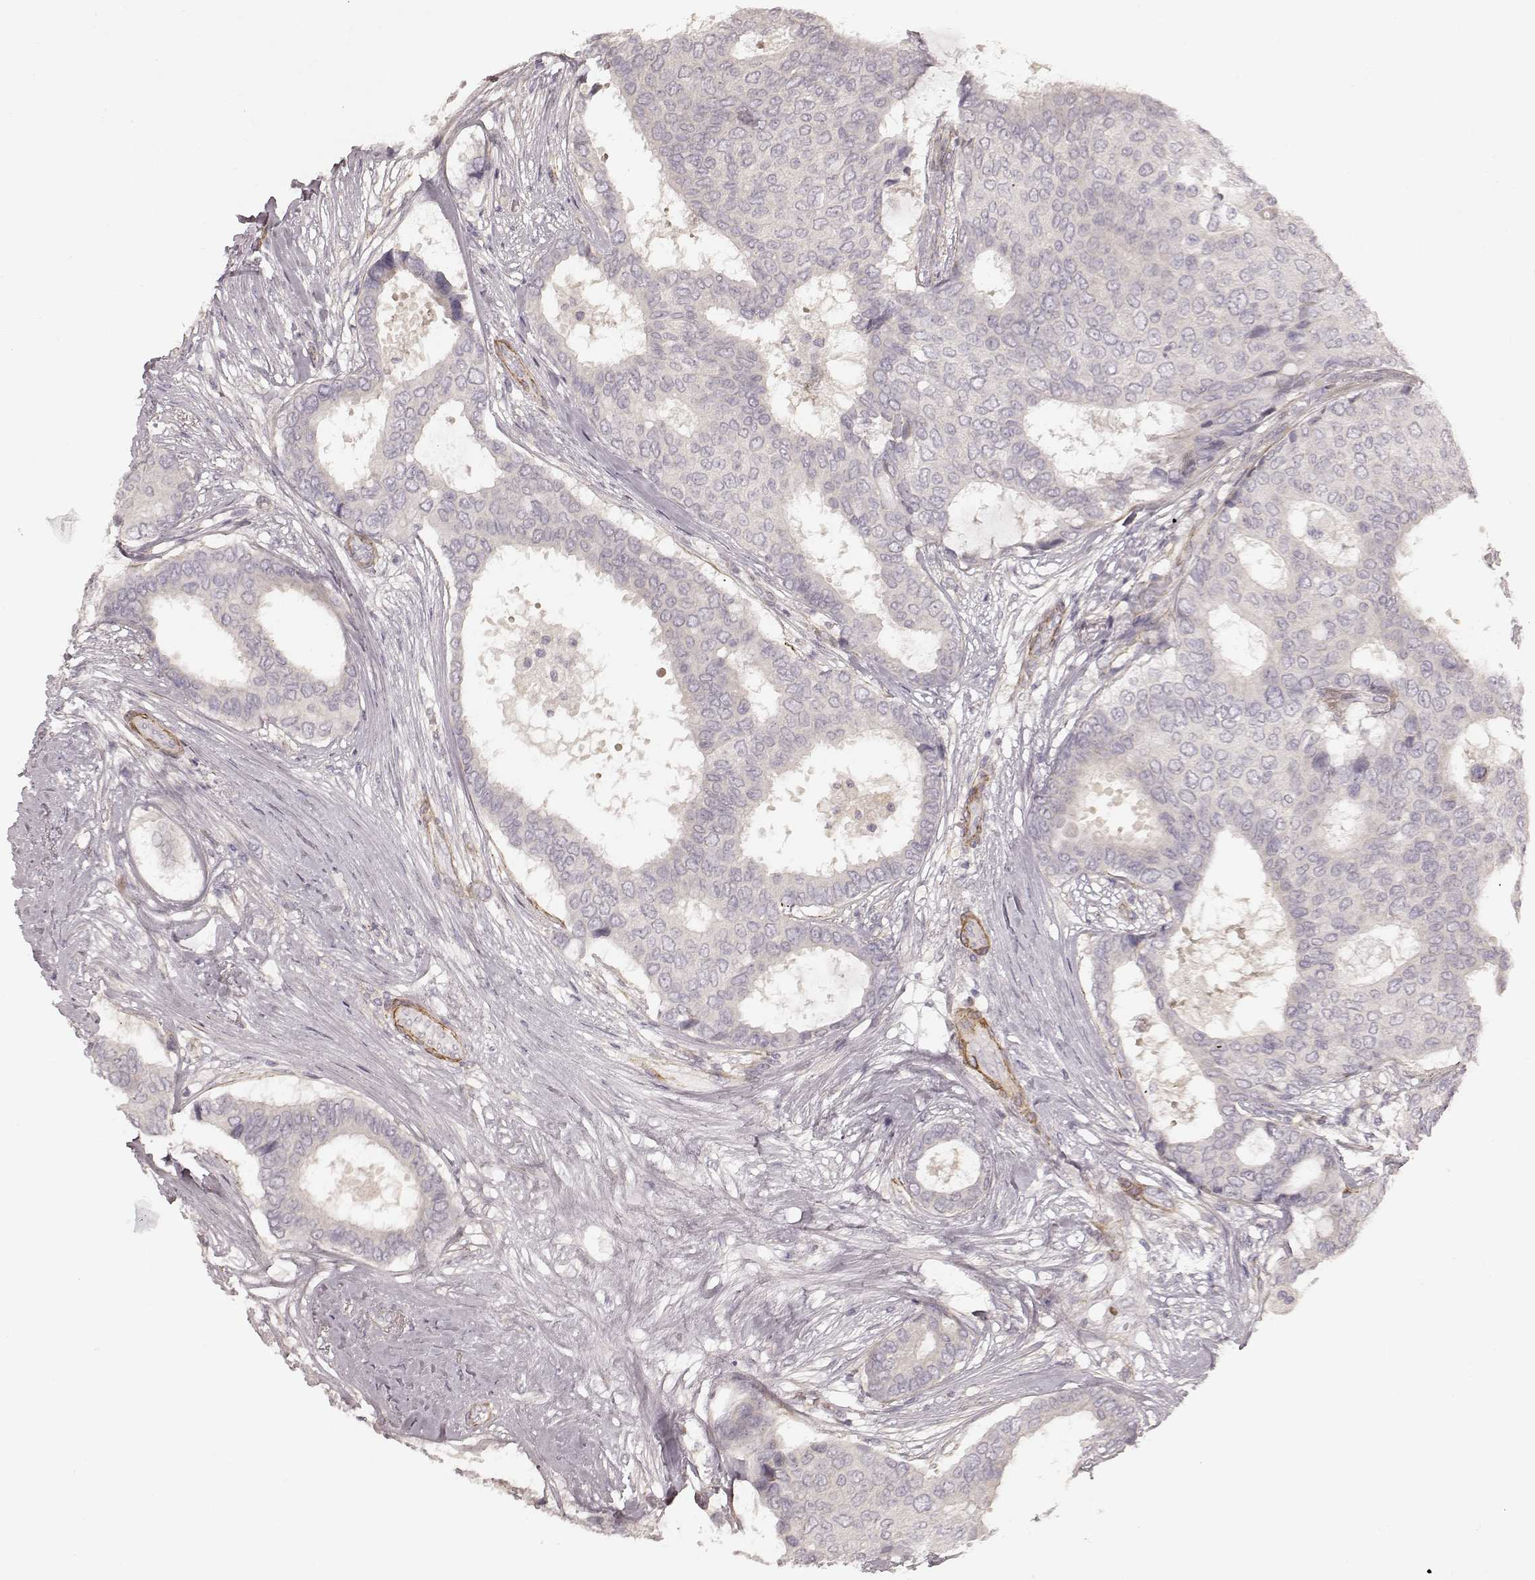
{"staining": {"intensity": "negative", "quantity": "none", "location": "none"}, "tissue": "breast cancer", "cell_type": "Tumor cells", "image_type": "cancer", "snomed": [{"axis": "morphology", "description": "Duct carcinoma"}, {"axis": "topography", "description": "Breast"}], "caption": "Image shows no protein positivity in tumor cells of breast infiltrating ductal carcinoma tissue.", "gene": "KCNJ9", "patient": {"sex": "female", "age": 75}}